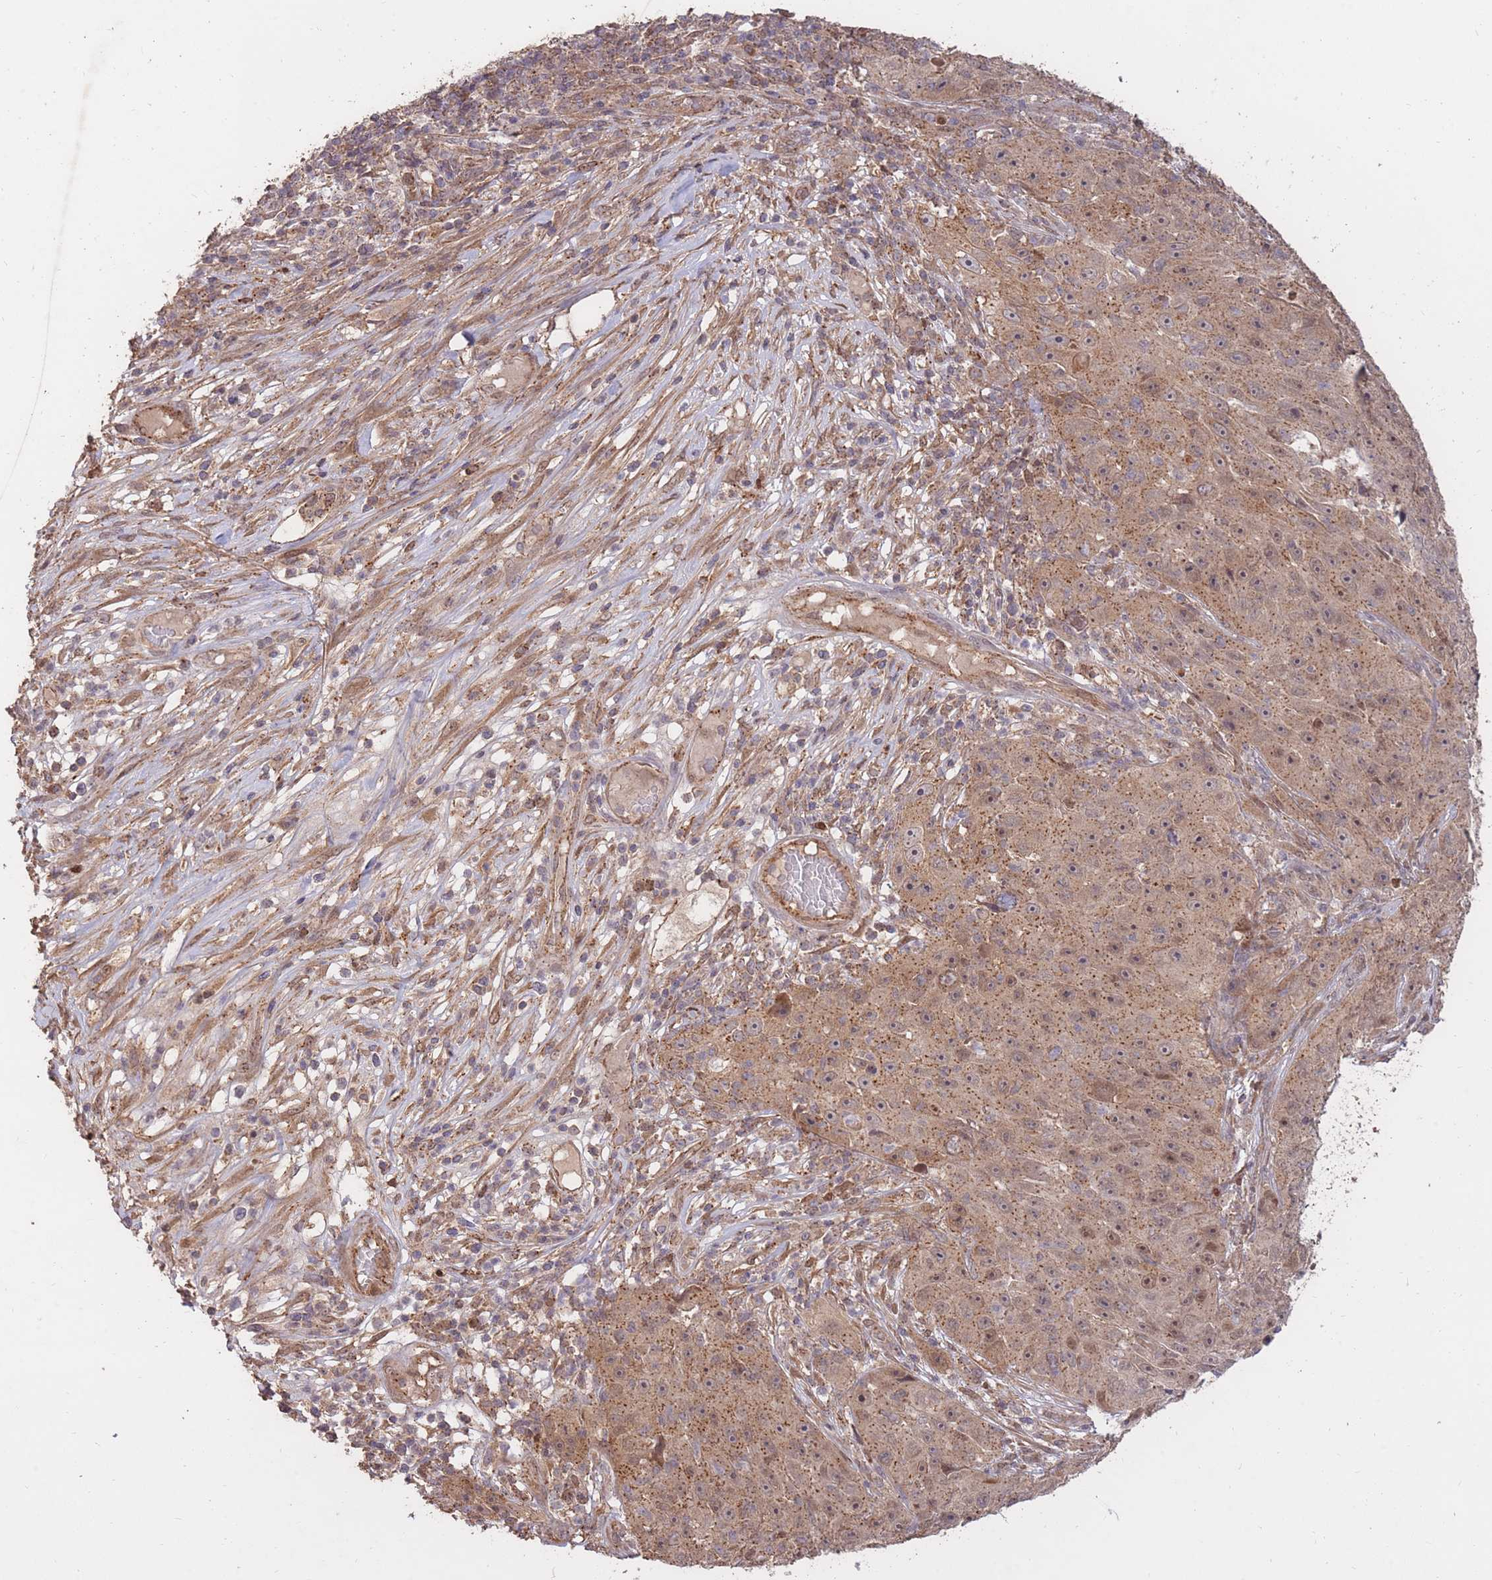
{"staining": {"intensity": "moderate", "quantity": ">75%", "location": "cytoplasmic/membranous,nuclear"}, "tissue": "skin cancer", "cell_type": "Tumor cells", "image_type": "cancer", "snomed": [{"axis": "morphology", "description": "Squamous cell carcinoma, NOS"}, {"axis": "topography", "description": "Skin"}], "caption": "Protein analysis of squamous cell carcinoma (skin) tissue shows moderate cytoplasmic/membranous and nuclear expression in approximately >75% of tumor cells.", "gene": "RGS14", "patient": {"sex": "female", "age": 87}}